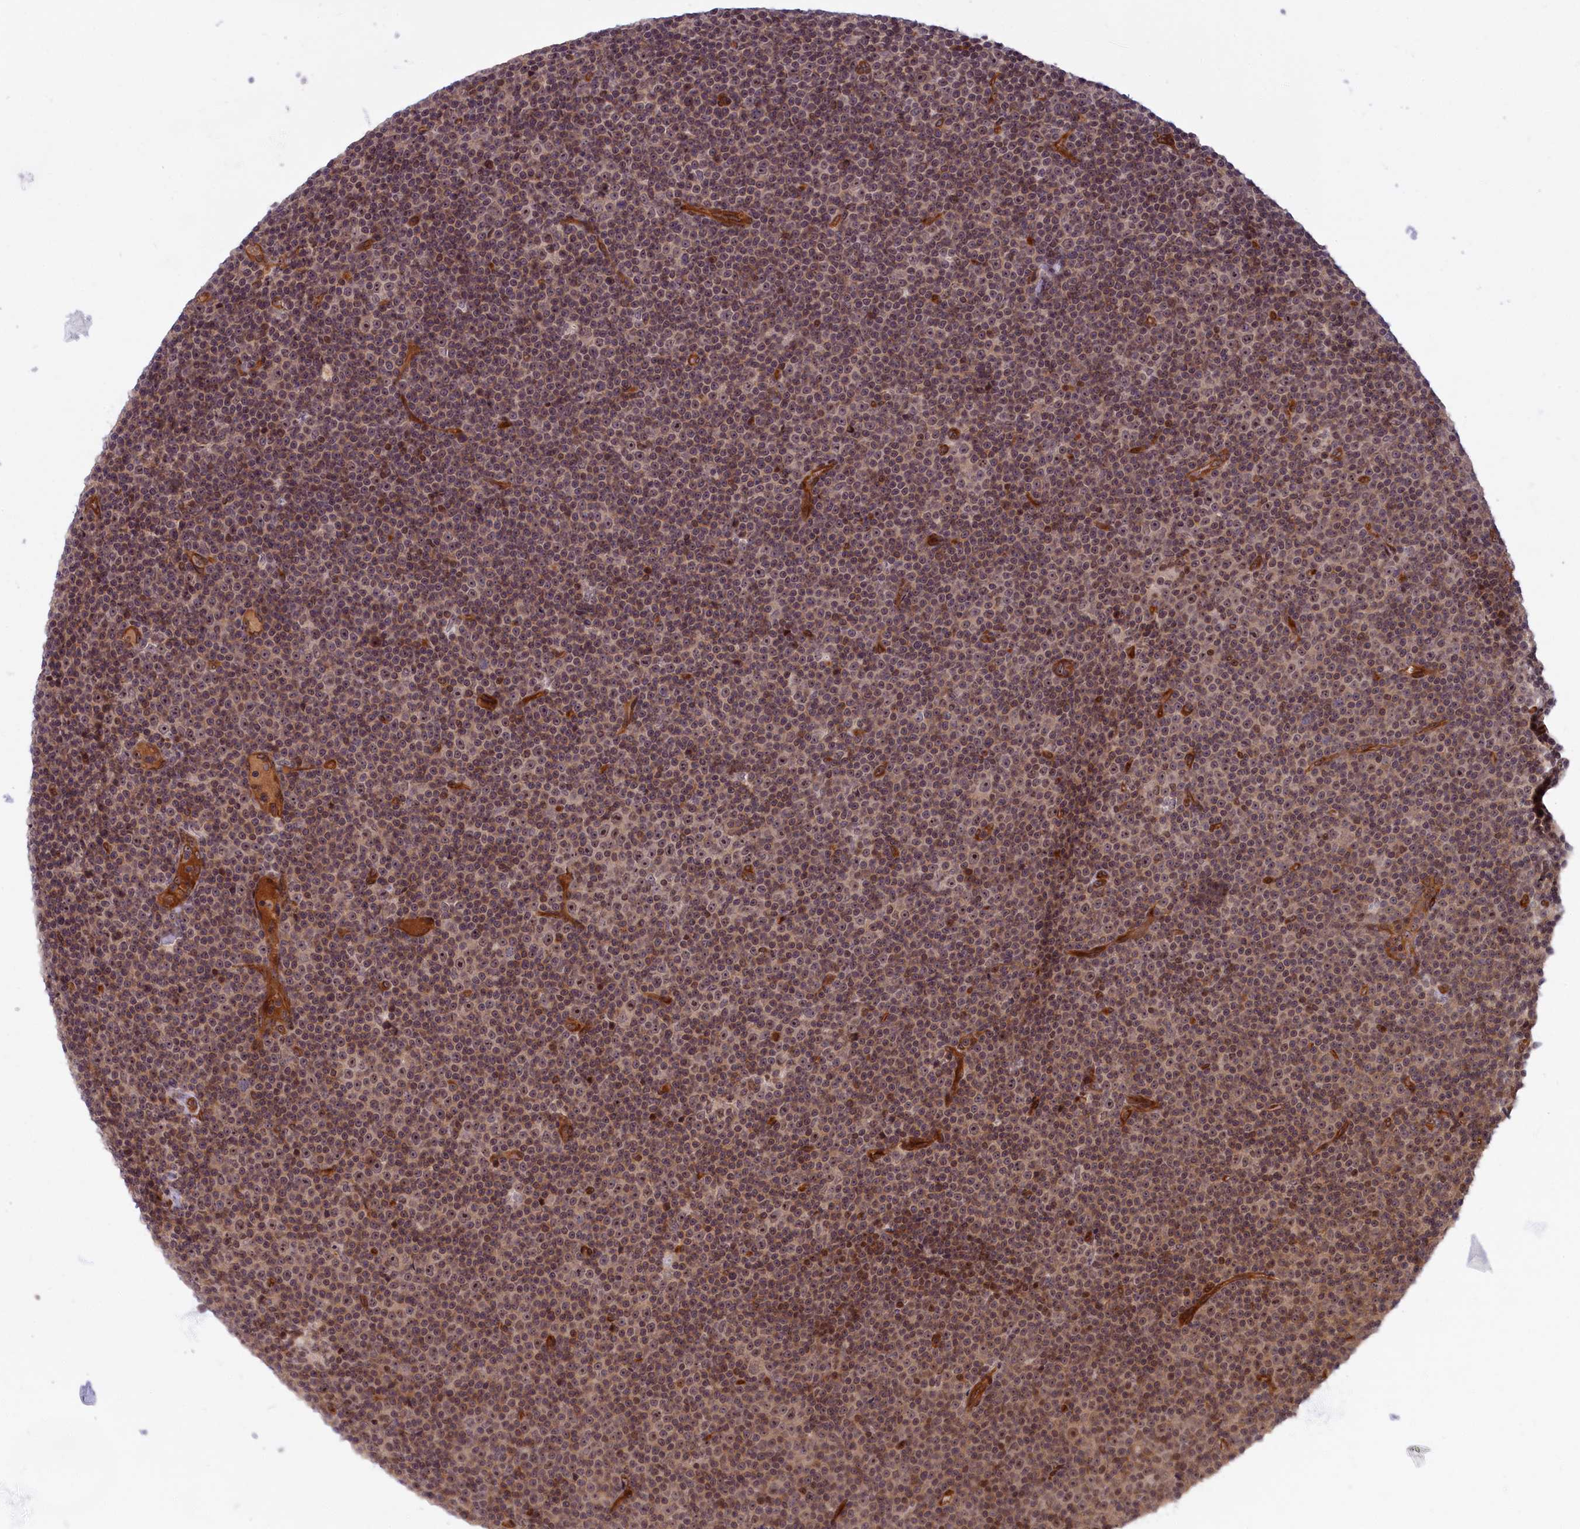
{"staining": {"intensity": "moderate", "quantity": "25%-75%", "location": "nuclear"}, "tissue": "lymphoma", "cell_type": "Tumor cells", "image_type": "cancer", "snomed": [{"axis": "morphology", "description": "Malignant lymphoma, non-Hodgkin's type, Low grade"}, {"axis": "topography", "description": "Lymph node"}], "caption": "Human low-grade malignant lymphoma, non-Hodgkin's type stained with a protein marker demonstrates moderate staining in tumor cells.", "gene": "SNRK", "patient": {"sex": "female", "age": 67}}